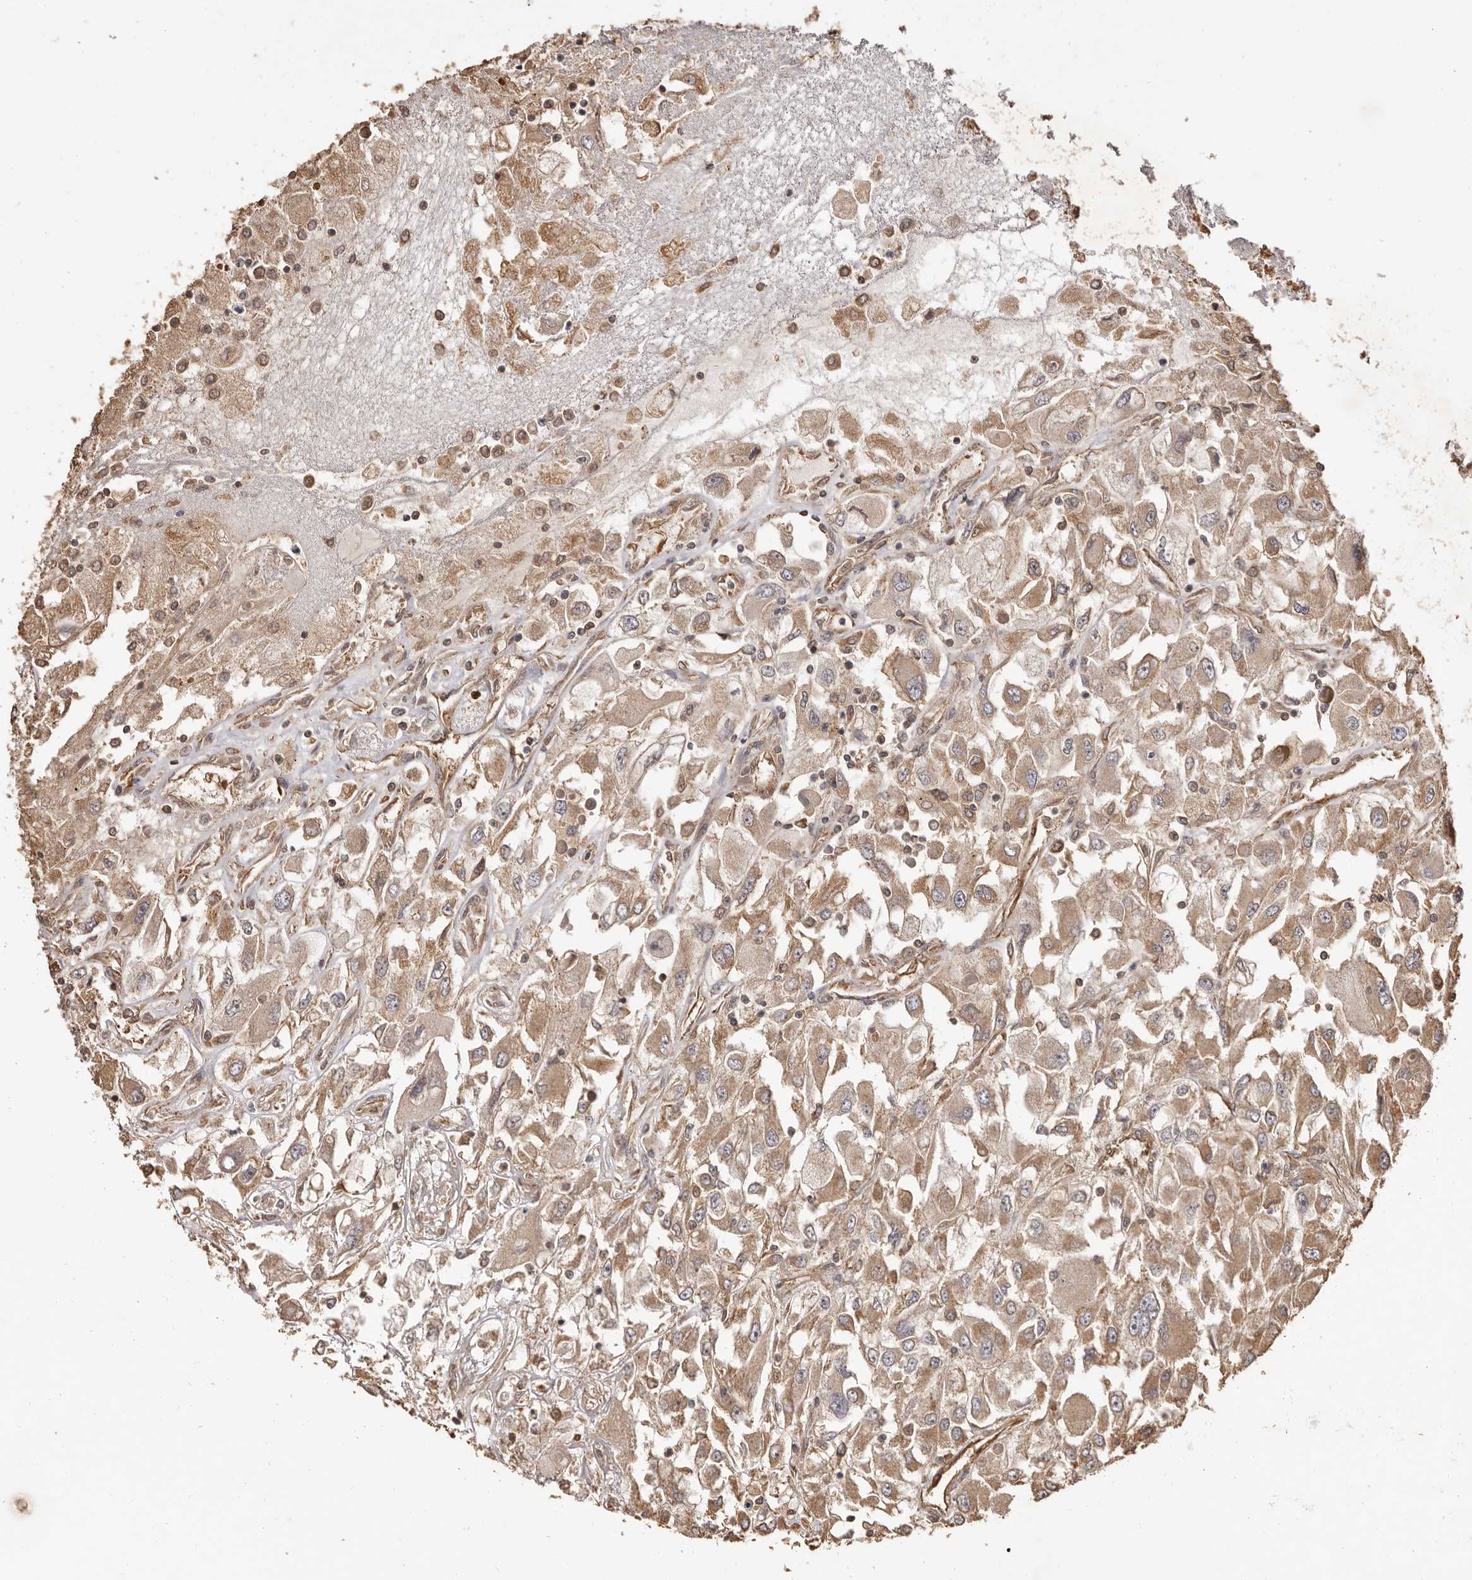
{"staining": {"intensity": "weak", "quantity": ">75%", "location": "cytoplasmic/membranous"}, "tissue": "renal cancer", "cell_type": "Tumor cells", "image_type": "cancer", "snomed": [{"axis": "morphology", "description": "Adenocarcinoma, NOS"}, {"axis": "topography", "description": "Kidney"}], "caption": "Immunohistochemical staining of human renal cancer displays low levels of weak cytoplasmic/membranous protein positivity in approximately >75% of tumor cells.", "gene": "UBR2", "patient": {"sex": "female", "age": 52}}